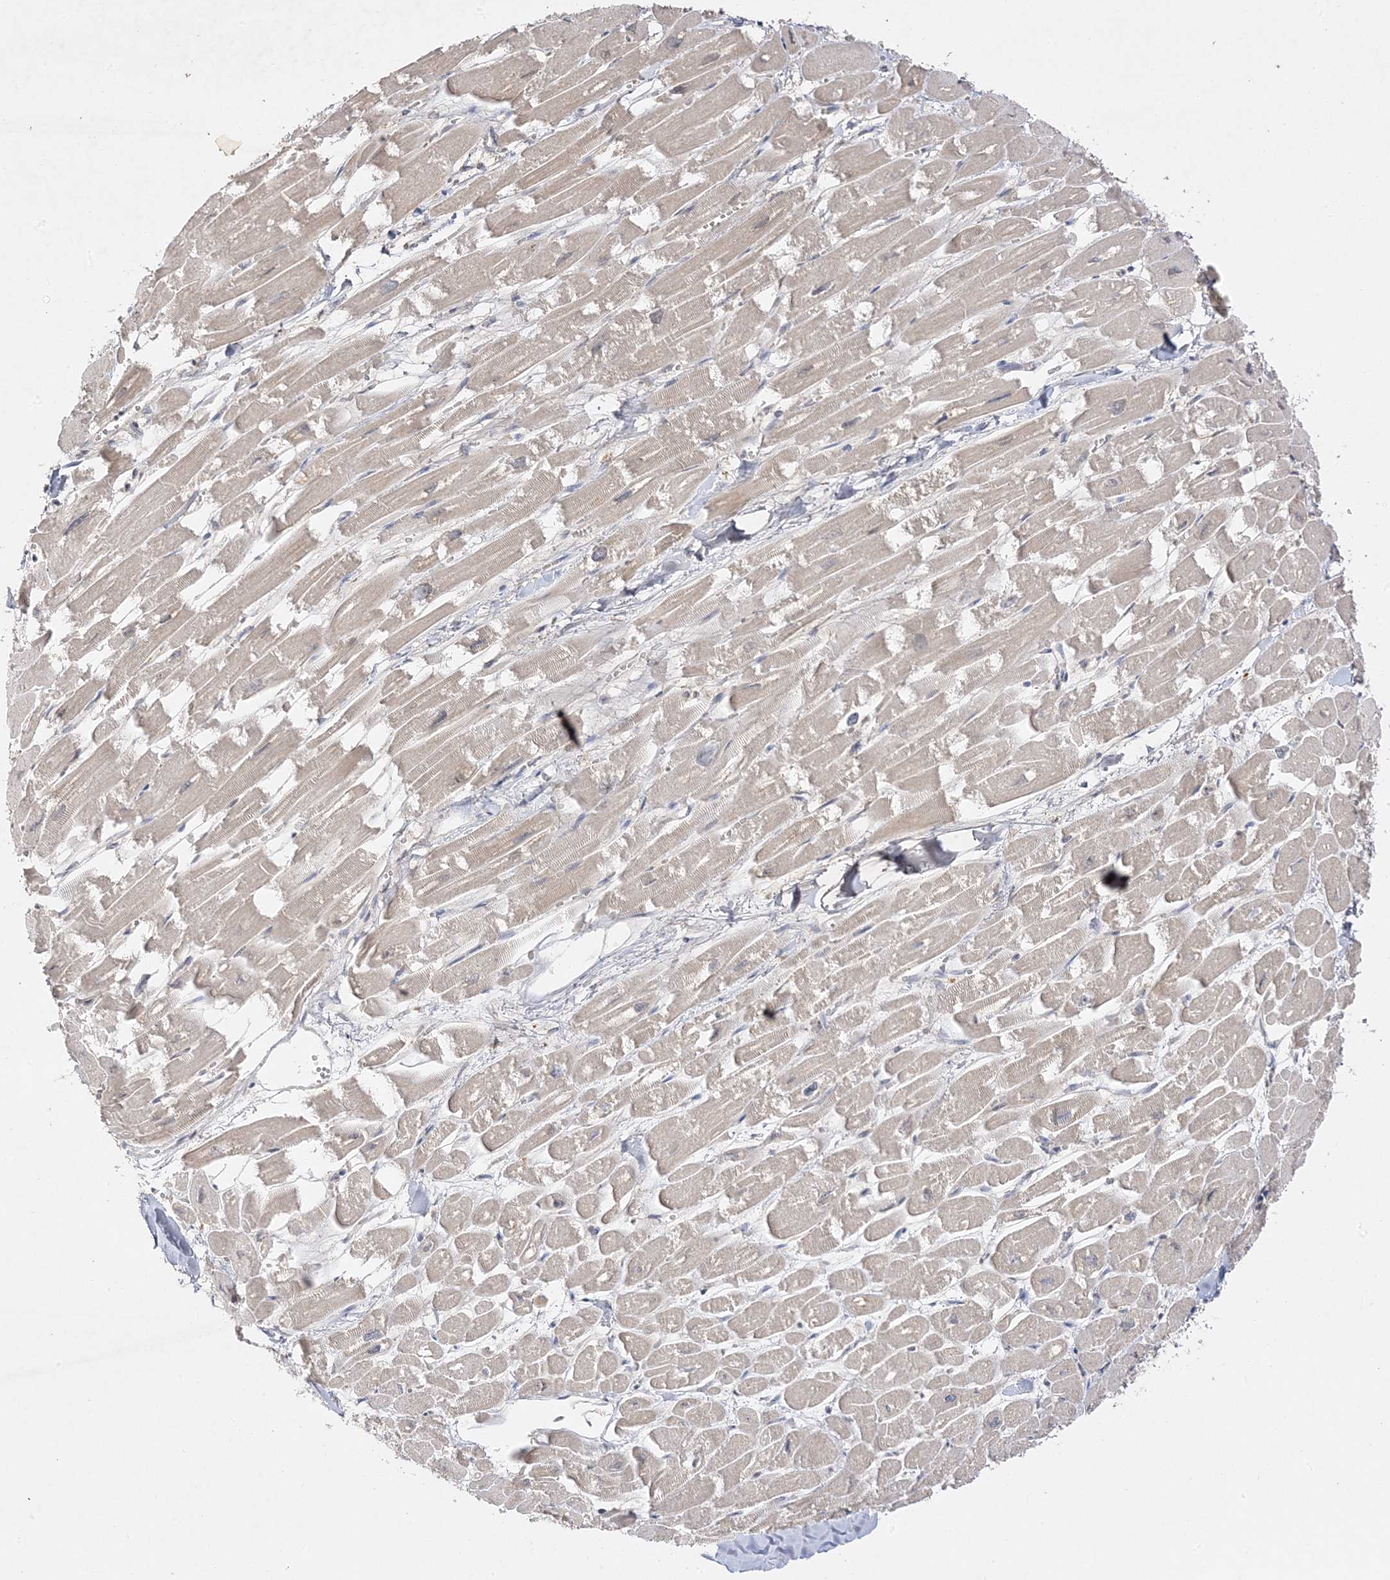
{"staining": {"intensity": "negative", "quantity": "none", "location": "none"}, "tissue": "heart muscle", "cell_type": "Cardiomyocytes", "image_type": "normal", "snomed": [{"axis": "morphology", "description": "Normal tissue, NOS"}, {"axis": "topography", "description": "Heart"}], "caption": "A photomicrograph of heart muscle stained for a protein demonstrates no brown staining in cardiomyocytes. Brightfield microscopy of immunohistochemistry stained with DAB (3,3'-diaminobenzidine) (brown) and hematoxylin (blue), captured at high magnification.", "gene": "C2CD2", "patient": {"sex": "male", "age": 54}}